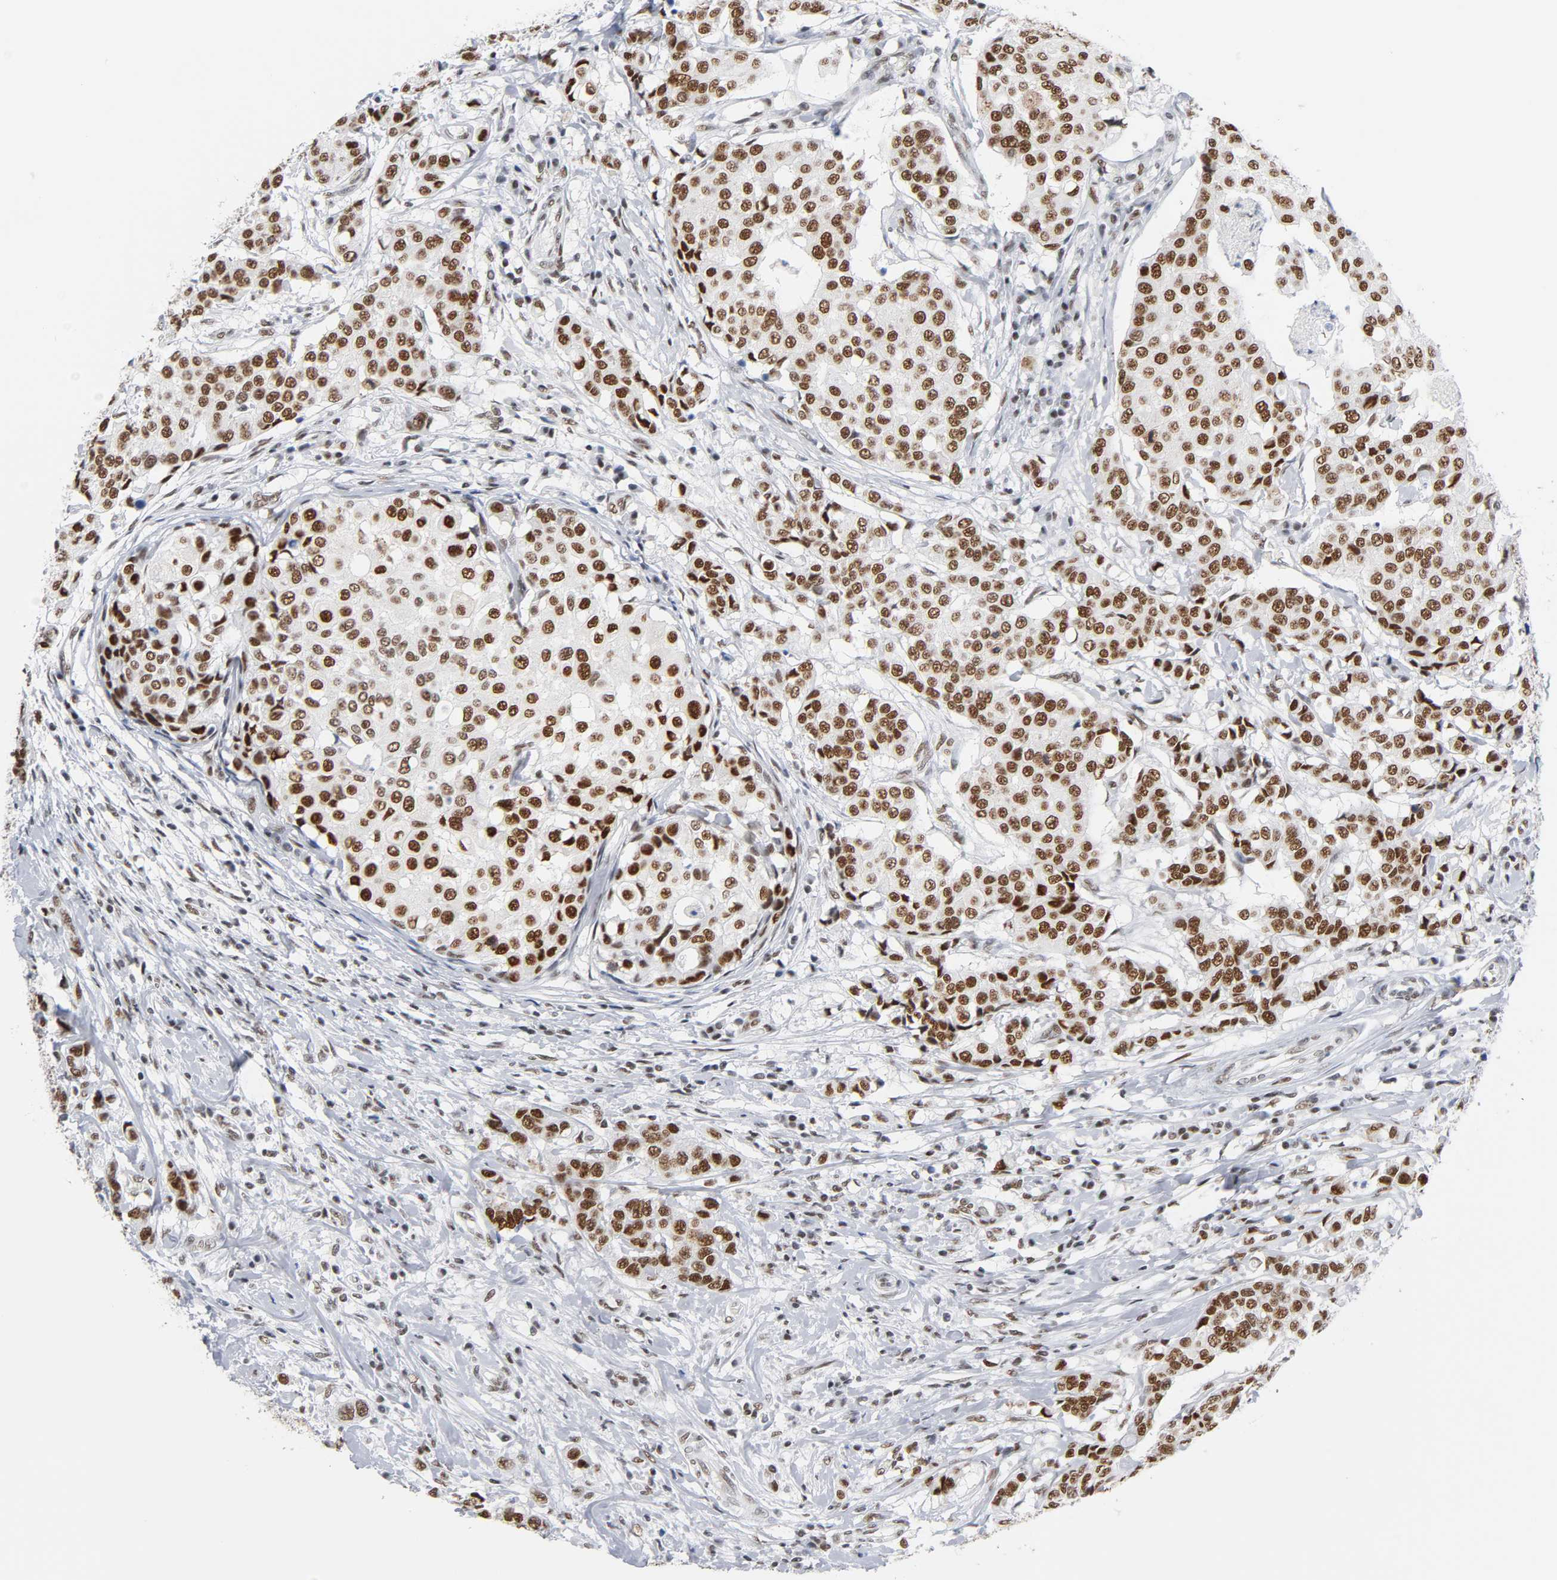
{"staining": {"intensity": "strong", "quantity": ">75%", "location": "nuclear"}, "tissue": "breast cancer", "cell_type": "Tumor cells", "image_type": "cancer", "snomed": [{"axis": "morphology", "description": "Duct carcinoma"}, {"axis": "topography", "description": "Breast"}], "caption": "Breast cancer (infiltrating ductal carcinoma) stained with IHC exhibits strong nuclear expression in approximately >75% of tumor cells.", "gene": "CSTF2", "patient": {"sex": "female", "age": 27}}